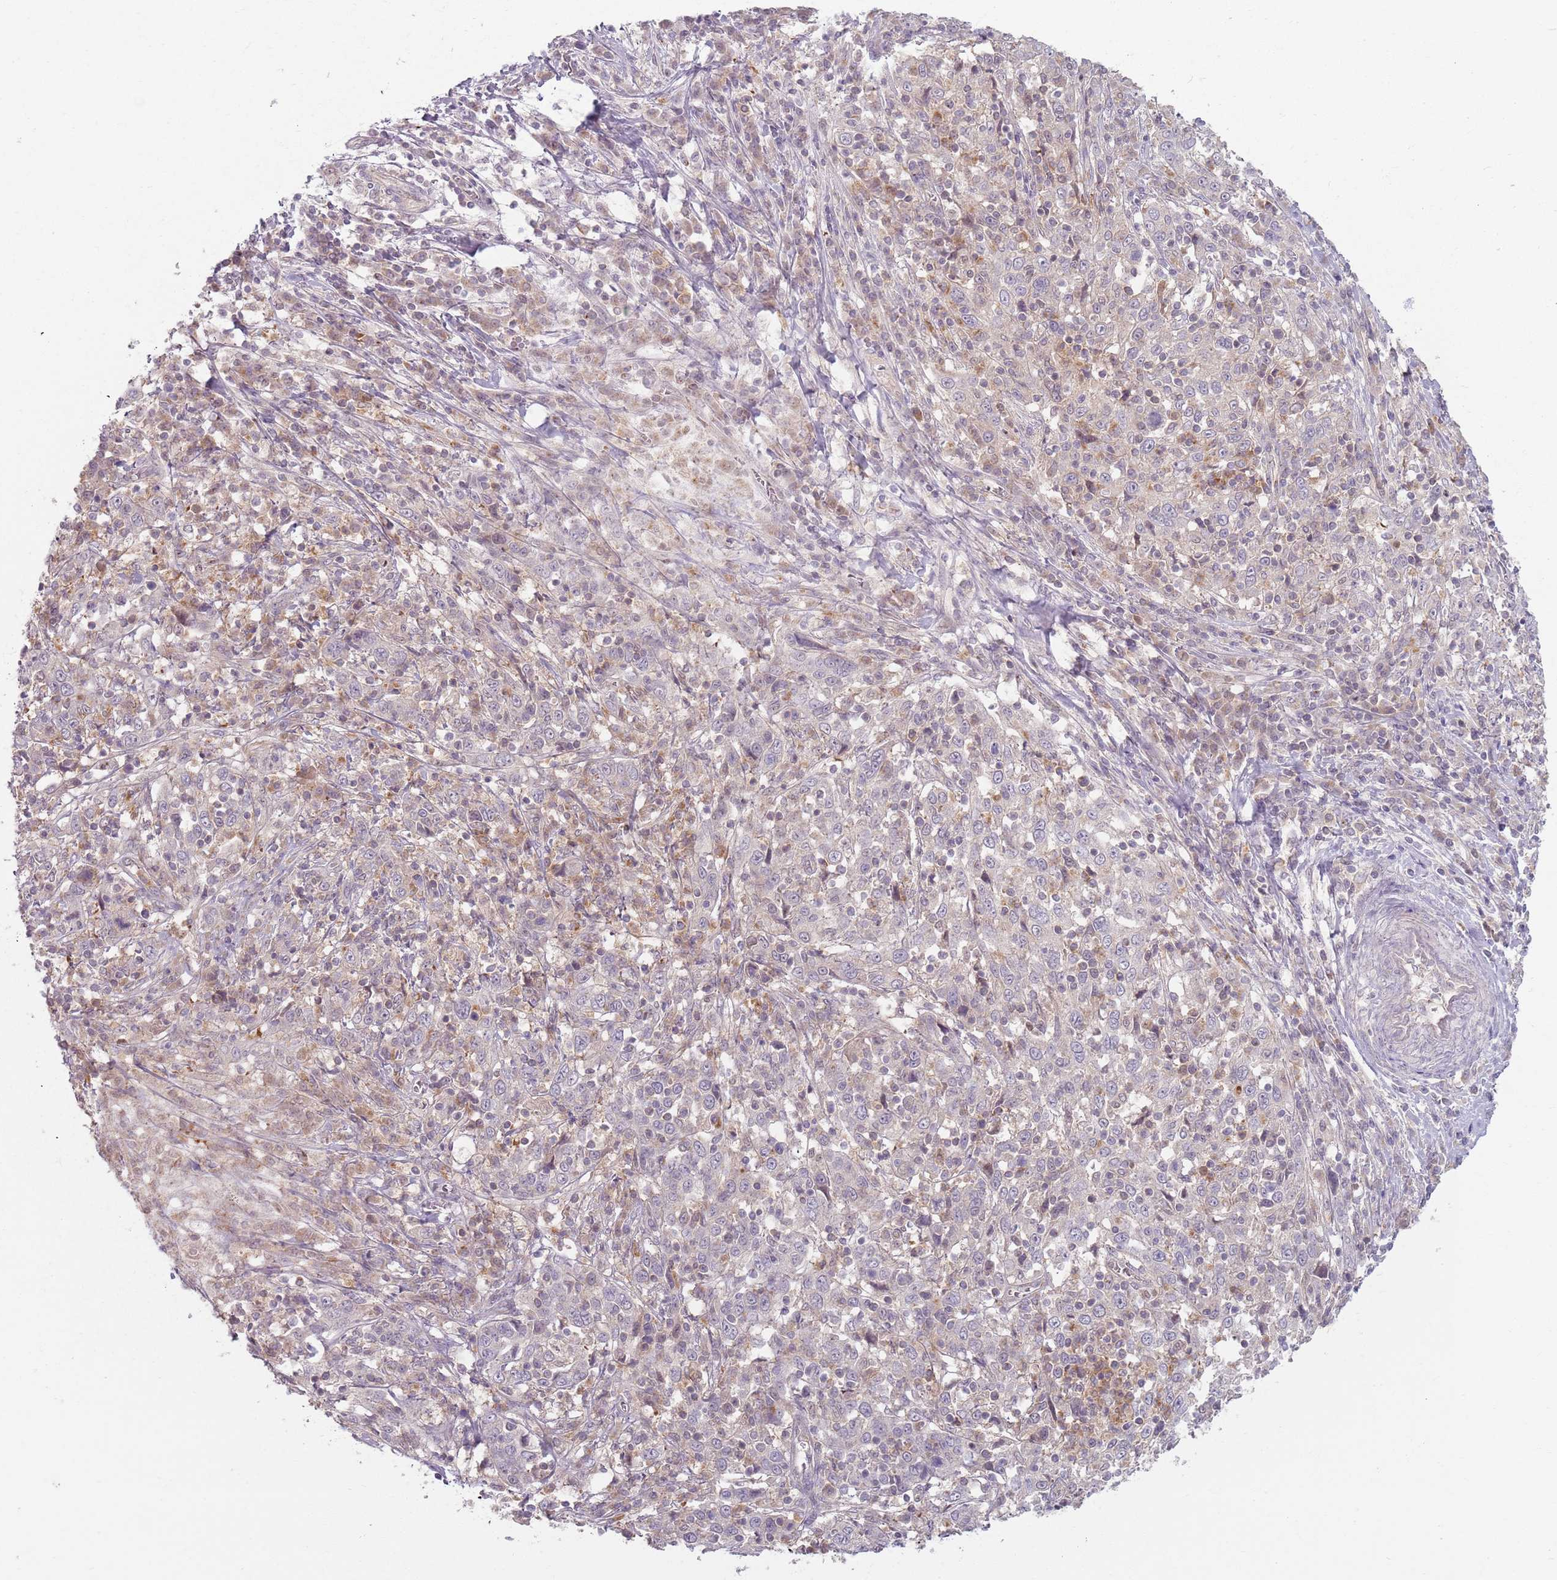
{"staining": {"intensity": "negative", "quantity": "none", "location": "none"}, "tissue": "cervical cancer", "cell_type": "Tumor cells", "image_type": "cancer", "snomed": [{"axis": "morphology", "description": "Squamous cell carcinoma, NOS"}, {"axis": "topography", "description": "Cervix"}], "caption": "This is a micrograph of IHC staining of cervical squamous cell carcinoma, which shows no expression in tumor cells.", "gene": "ZDHHC2", "patient": {"sex": "female", "age": 46}}